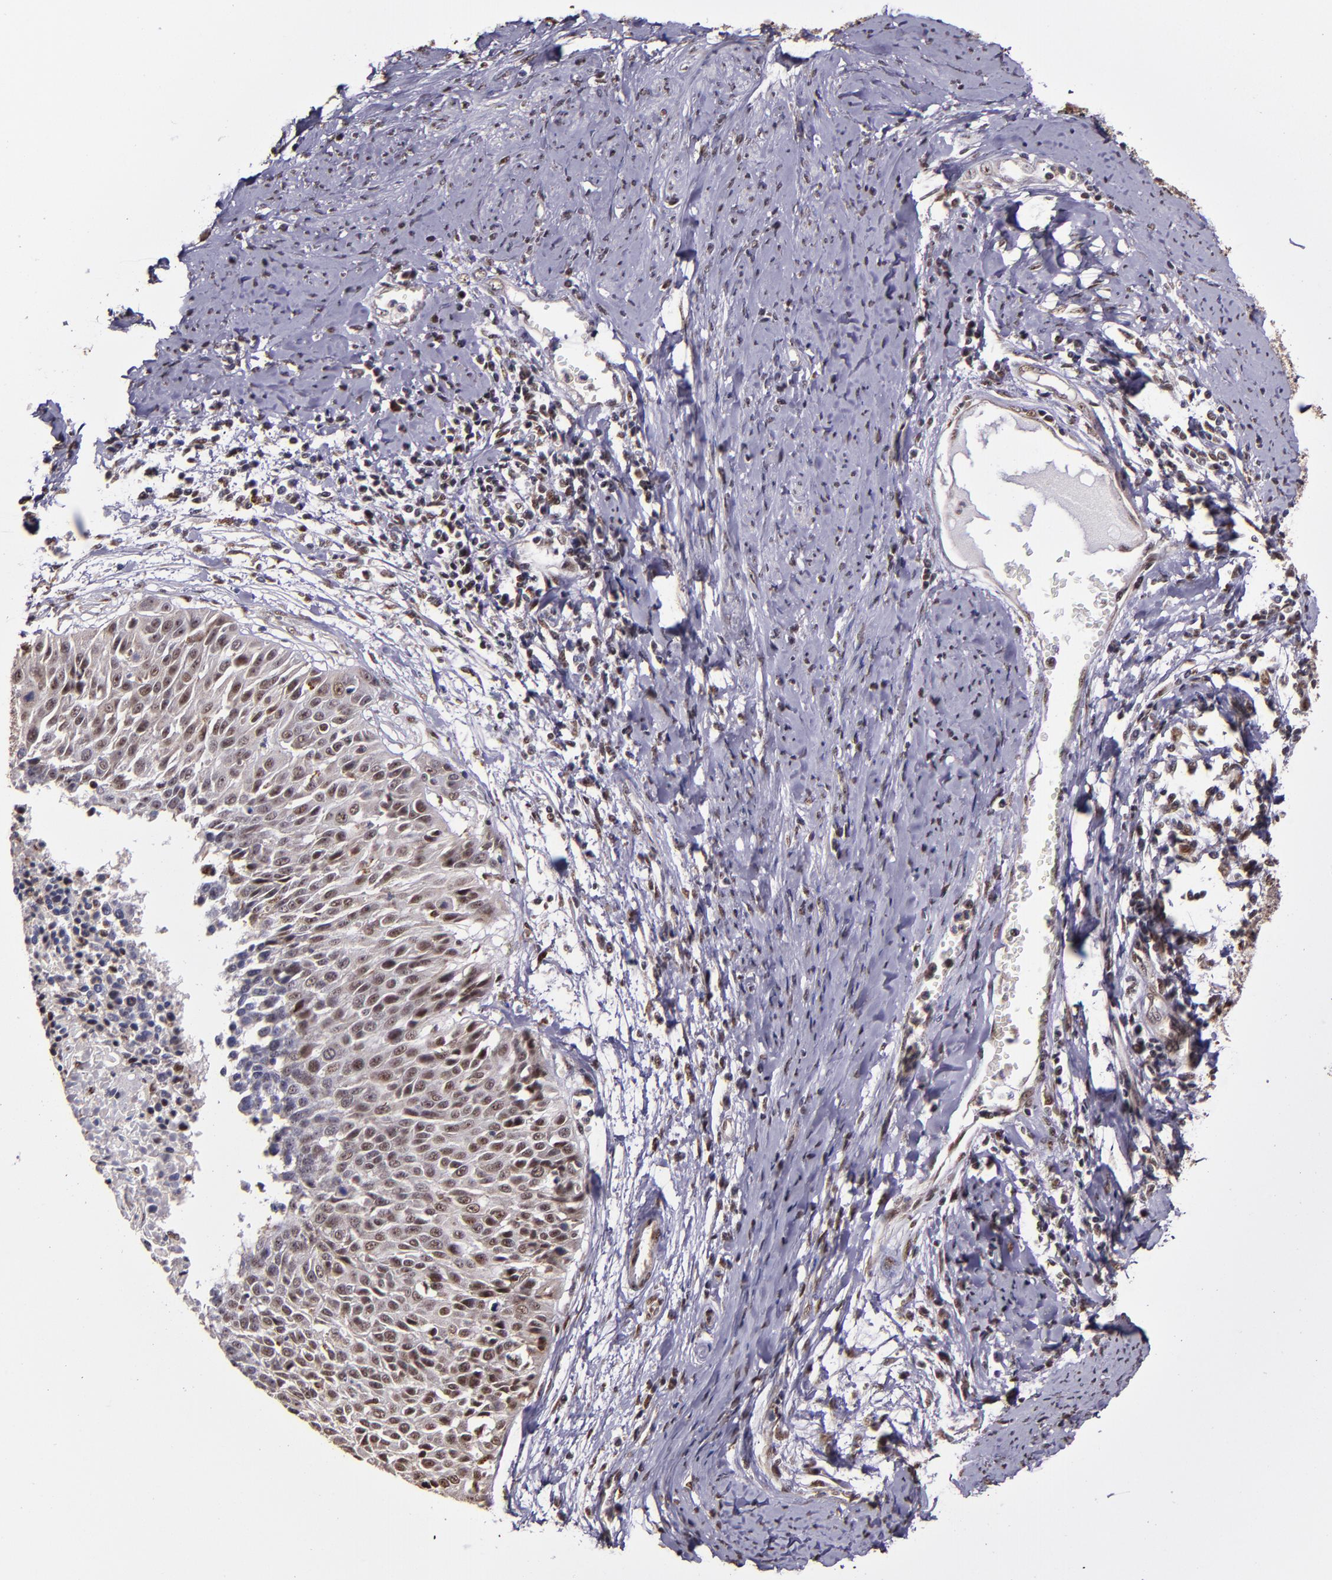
{"staining": {"intensity": "moderate", "quantity": ">75%", "location": "cytoplasmic/membranous,nuclear"}, "tissue": "cervical cancer", "cell_type": "Tumor cells", "image_type": "cancer", "snomed": [{"axis": "morphology", "description": "Squamous cell carcinoma, NOS"}, {"axis": "topography", "description": "Cervix"}], "caption": "Protein expression analysis of squamous cell carcinoma (cervical) exhibits moderate cytoplasmic/membranous and nuclear positivity in approximately >75% of tumor cells.", "gene": "CECR2", "patient": {"sex": "female", "age": 64}}